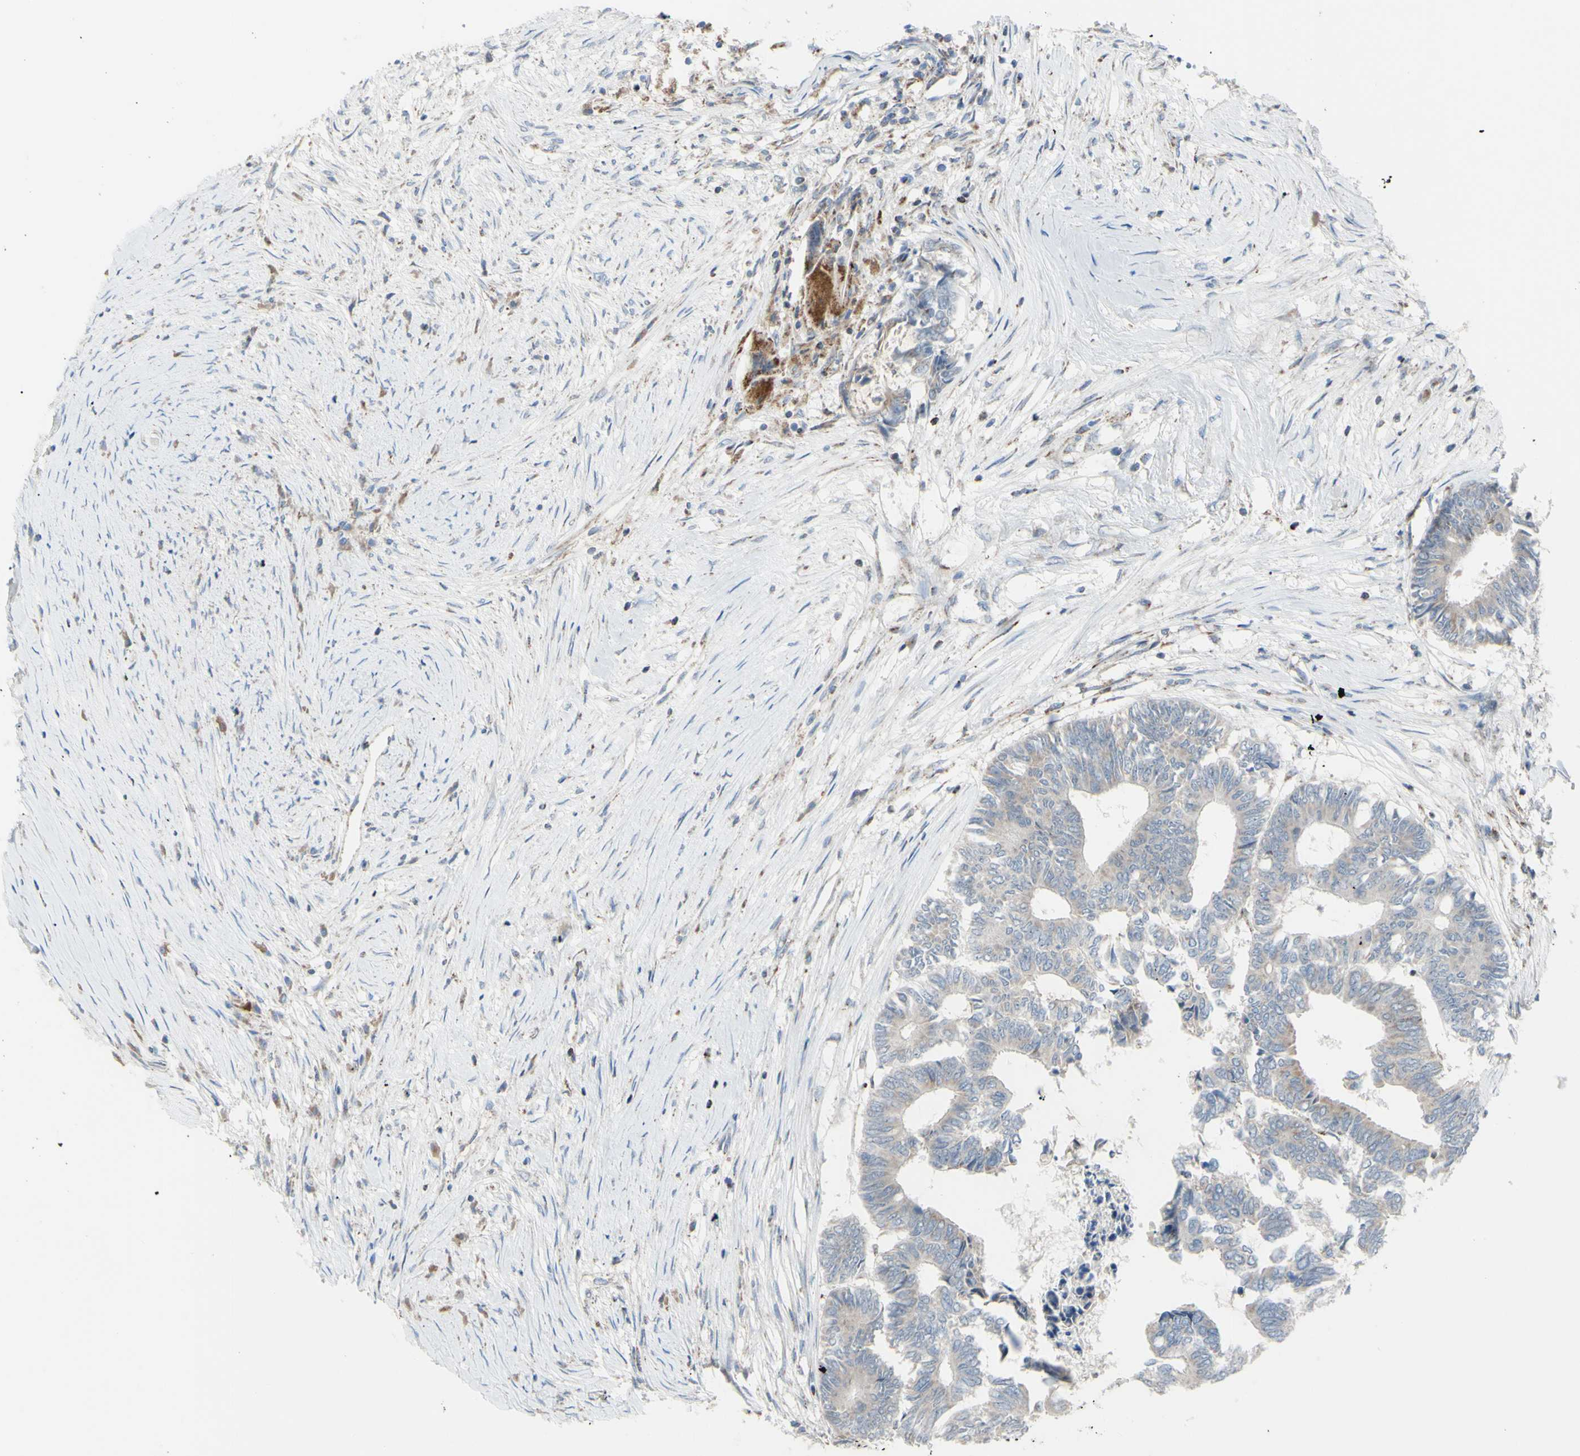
{"staining": {"intensity": "weak", "quantity": "25%-75%", "location": "cytoplasmic/membranous"}, "tissue": "colorectal cancer", "cell_type": "Tumor cells", "image_type": "cancer", "snomed": [{"axis": "morphology", "description": "Adenocarcinoma, NOS"}, {"axis": "topography", "description": "Rectum"}], "caption": "Immunohistochemistry (IHC) staining of colorectal adenocarcinoma, which shows low levels of weak cytoplasmic/membranous positivity in about 25%-75% of tumor cells indicating weak cytoplasmic/membranous protein expression. The staining was performed using DAB (3,3'-diaminobenzidine) (brown) for protein detection and nuclei were counterstained in hematoxylin (blue).", "gene": "GLT8D1", "patient": {"sex": "male", "age": 63}}